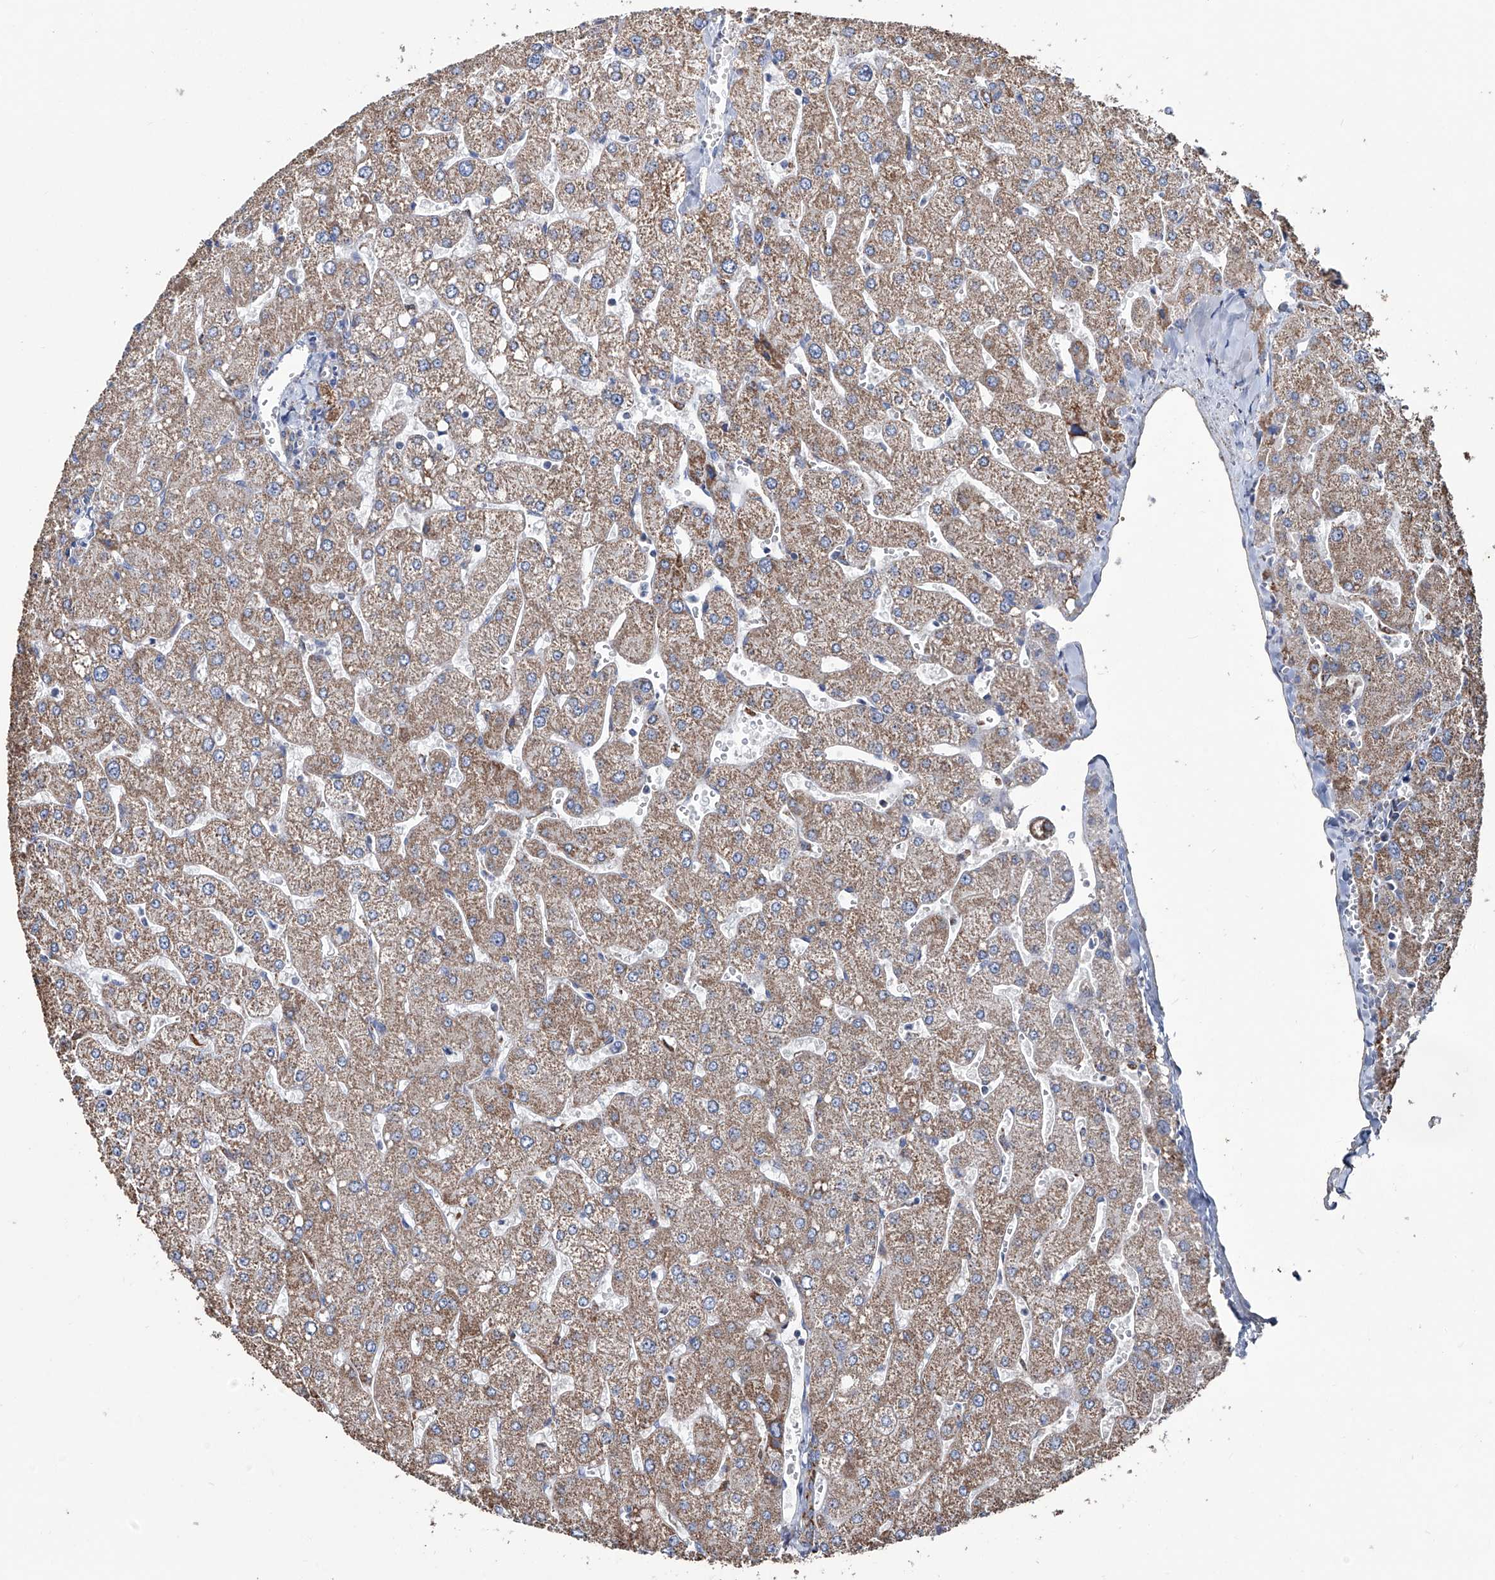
{"staining": {"intensity": "moderate", "quantity": ">75%", "location": "cytoplasmic/membranous"}, "tissue": "liver", "cell_type": "Cholangiocytes", "image_type": "normal", "snomed": [{"axis": "morphology", "description": "Normal tissue, NOS"}, {"axis": "topography", "description": "Liver"}], "caption": "Protein expression analysis of normal liver reveals moderate cytoplasmic/membranous positivity in approximately >75% of cholangiocytes.", "gene": "NHS", "patient": {"sex": "male", "age": 55}}